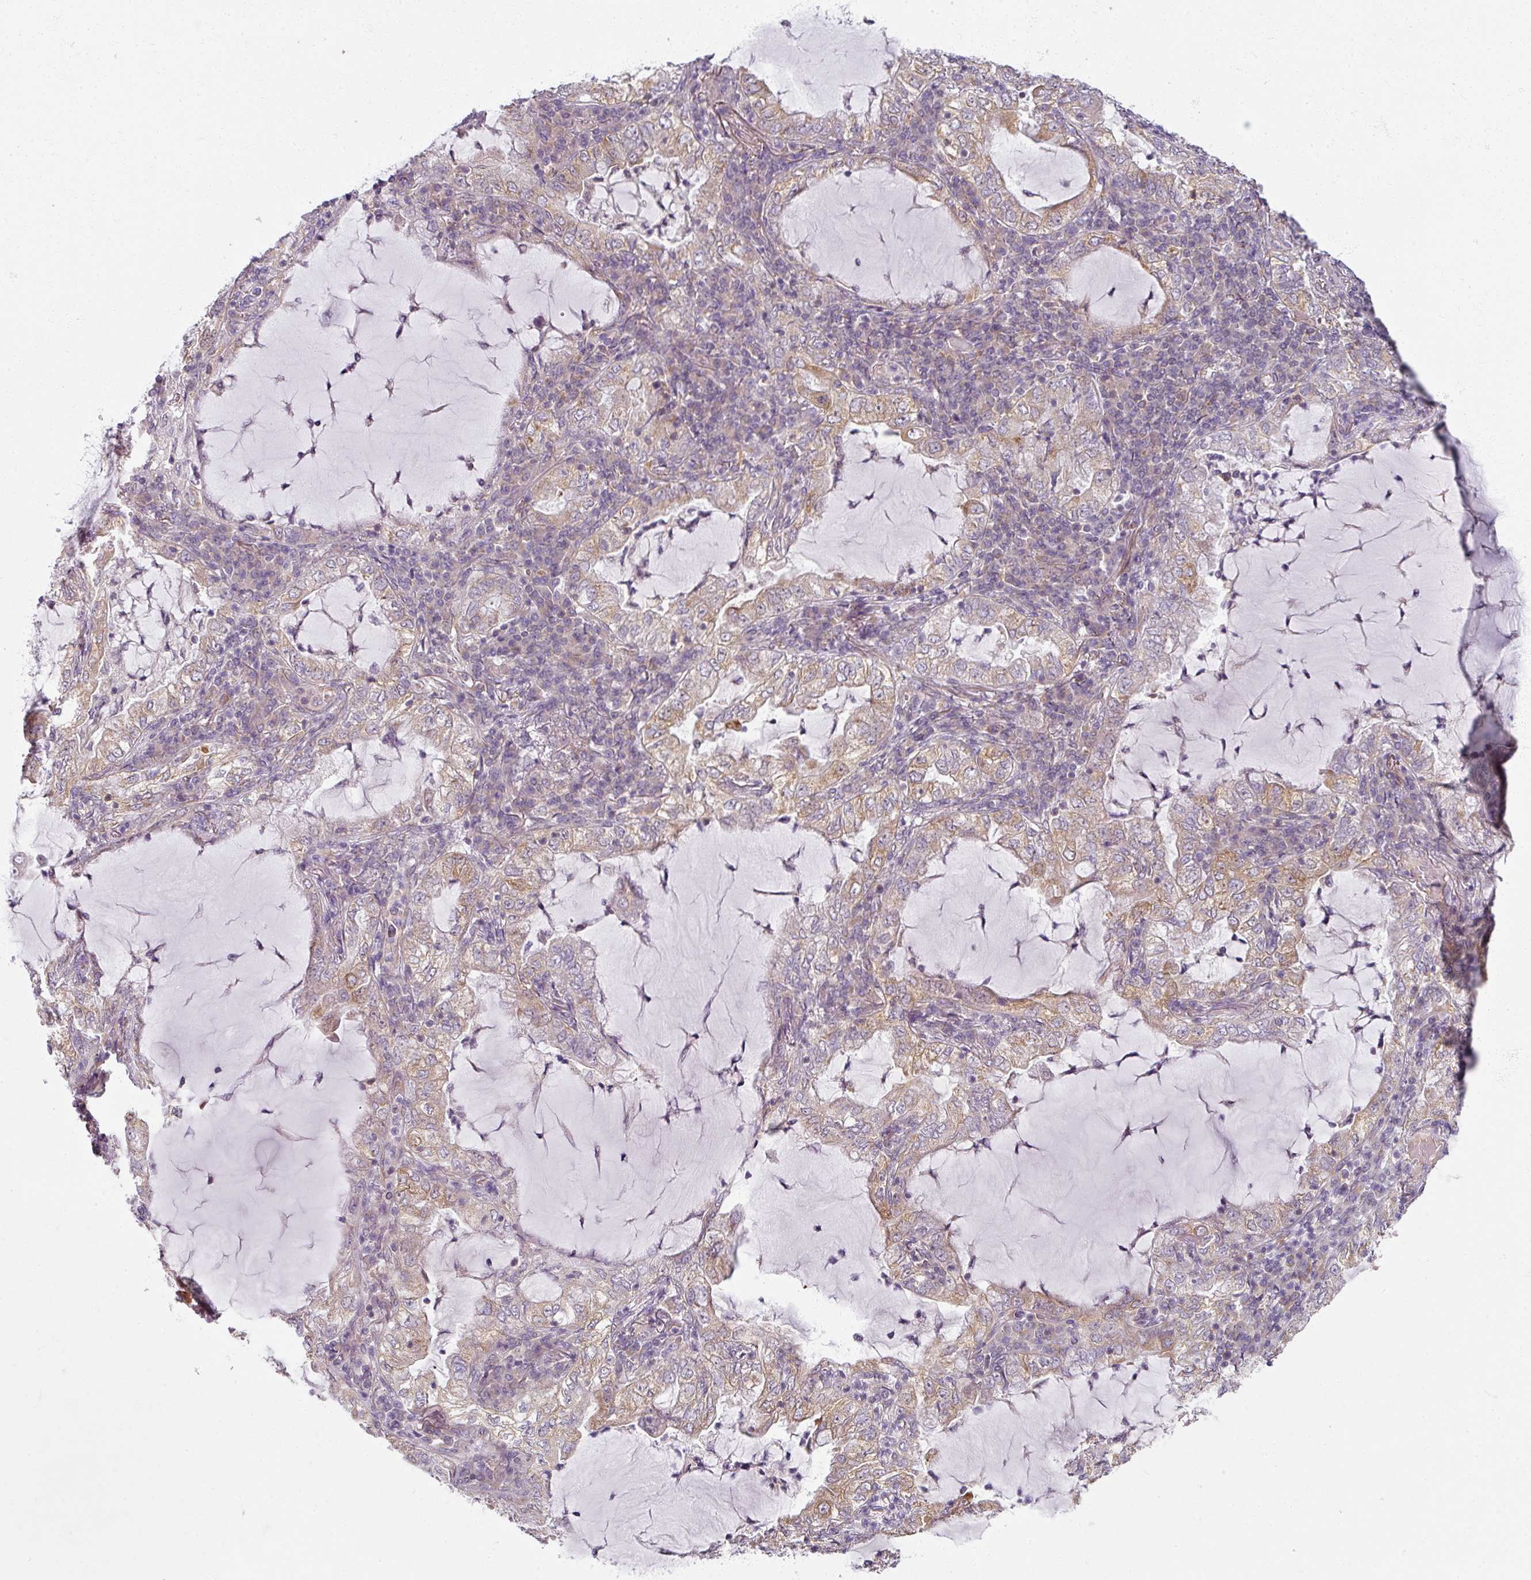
{"staining": {"intensity": "moderate", "quantity": "25%-75%", "location": "cytoplasmic/membranous"}, "tissue": "lung cancer", "cell_type": "Tumor cells", "image_type": "cancer", "snomed": [{"axis": "morphology", "description": "Adenocarcinoma, NOS"}, {"axis": "topography", "description": "Lung"}], "caption": "DAB immunohistochemical staining of adenocarcinoma (lung) shows moderate cytoplasmic/membranous protein staining in approximately 25%-75% of tumor cells. (DAB (3,3'-diaminobenzidine) IHC, brown staining for protein, blue staining for nuclei).", "gene": "AGPAT4", "patient": {"sex": "female", "age": 73}}